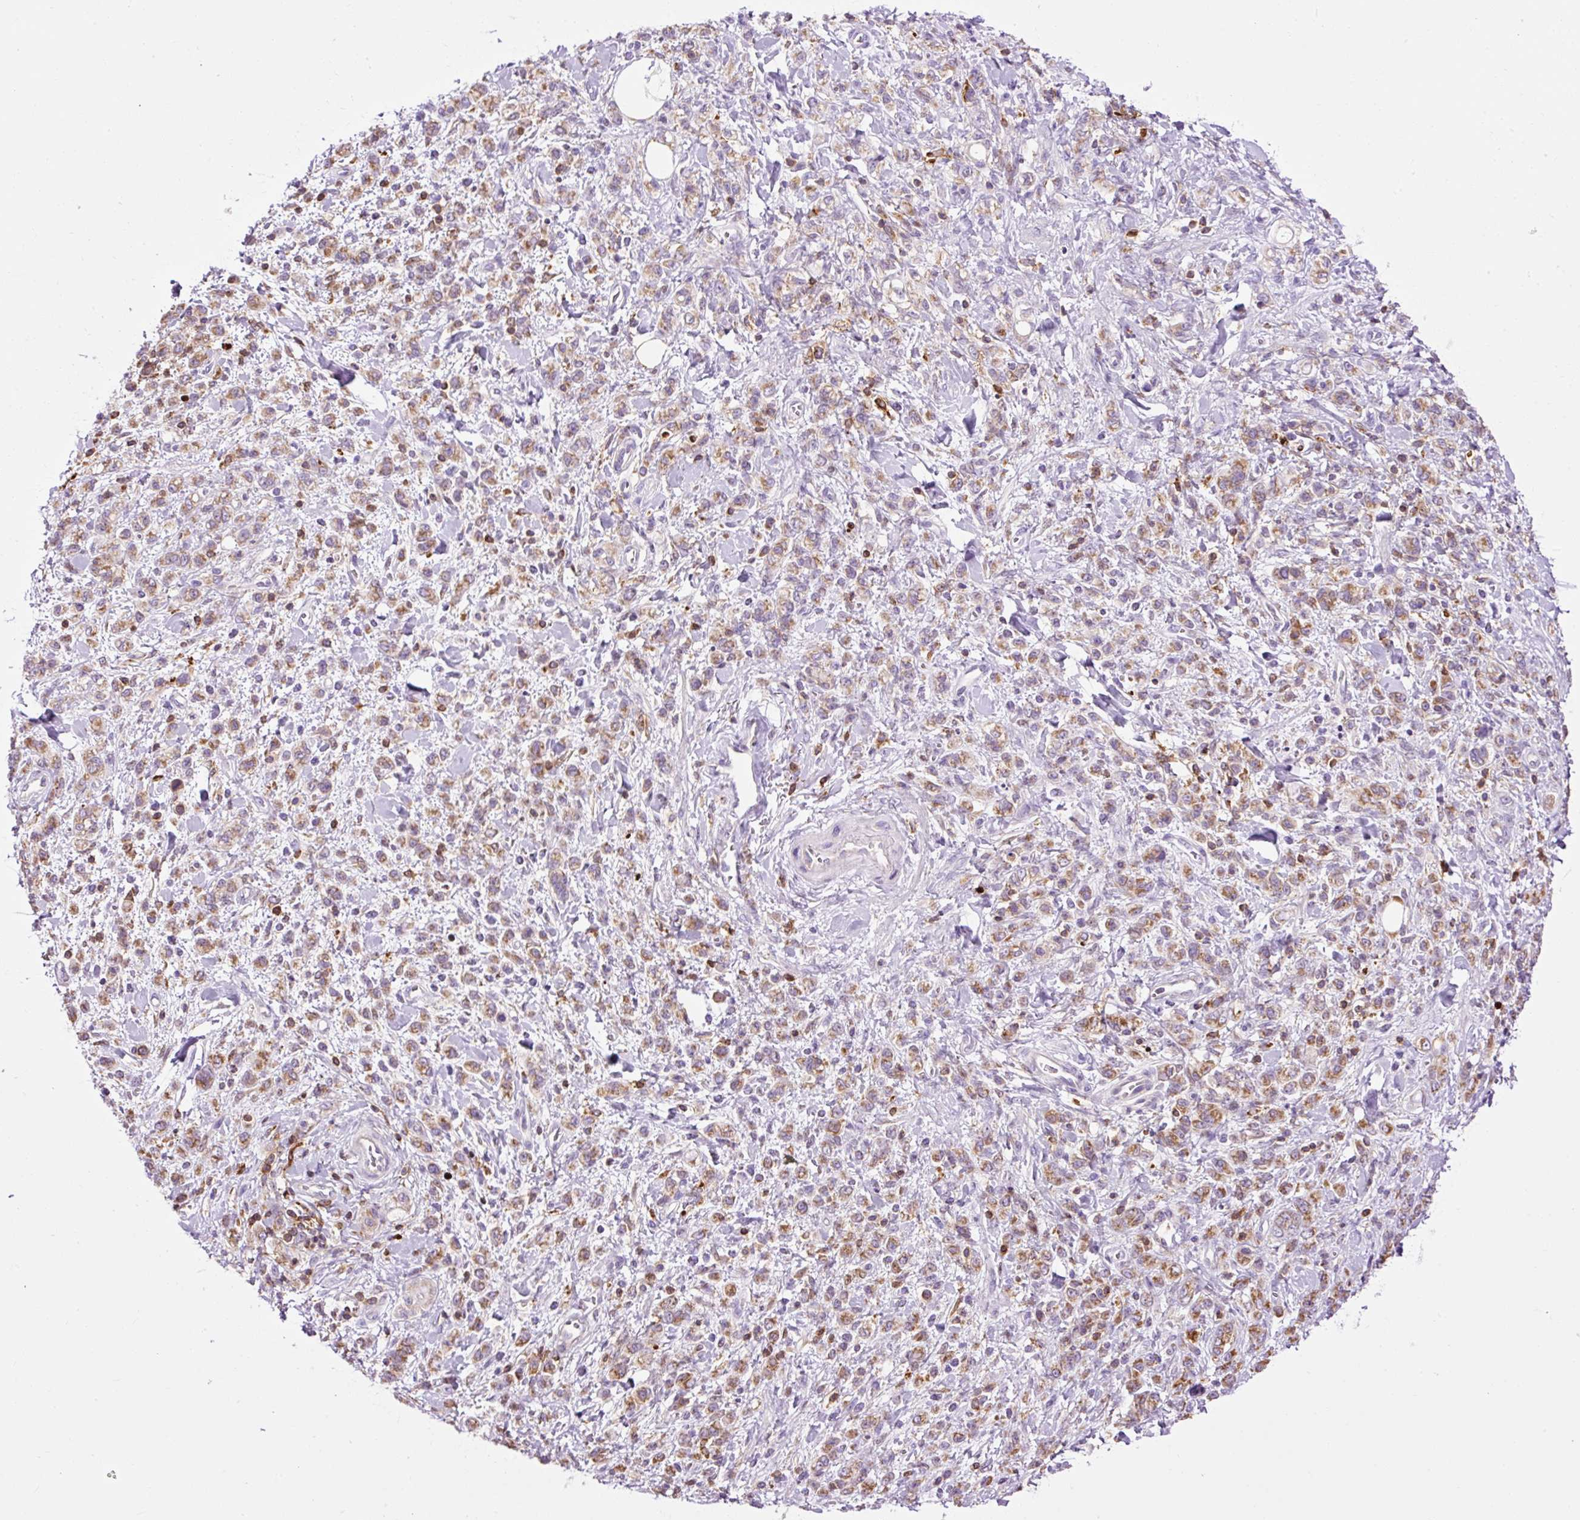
{"staining": {"intensity": "moderate", "quantity": ">75%", "location": "cytoplasmic/membranous"}, "tissue": "stomach cancer", "cell_type": "Tumor cells", "image_type": "cancer", "snomed": [{"axis": "morphology", "description": "Adenocarcinoma, NOS"}, {"axis": "topography", "description": "Stomach"}], "caption": "This is a histology image of IHC staining of adenocarcinoma (stomach), which shows moderate staining in the cytoplasmic/membranous of tumor cells.", "gene": "CD83", "patient": {"sex": "male", "age": 77}}